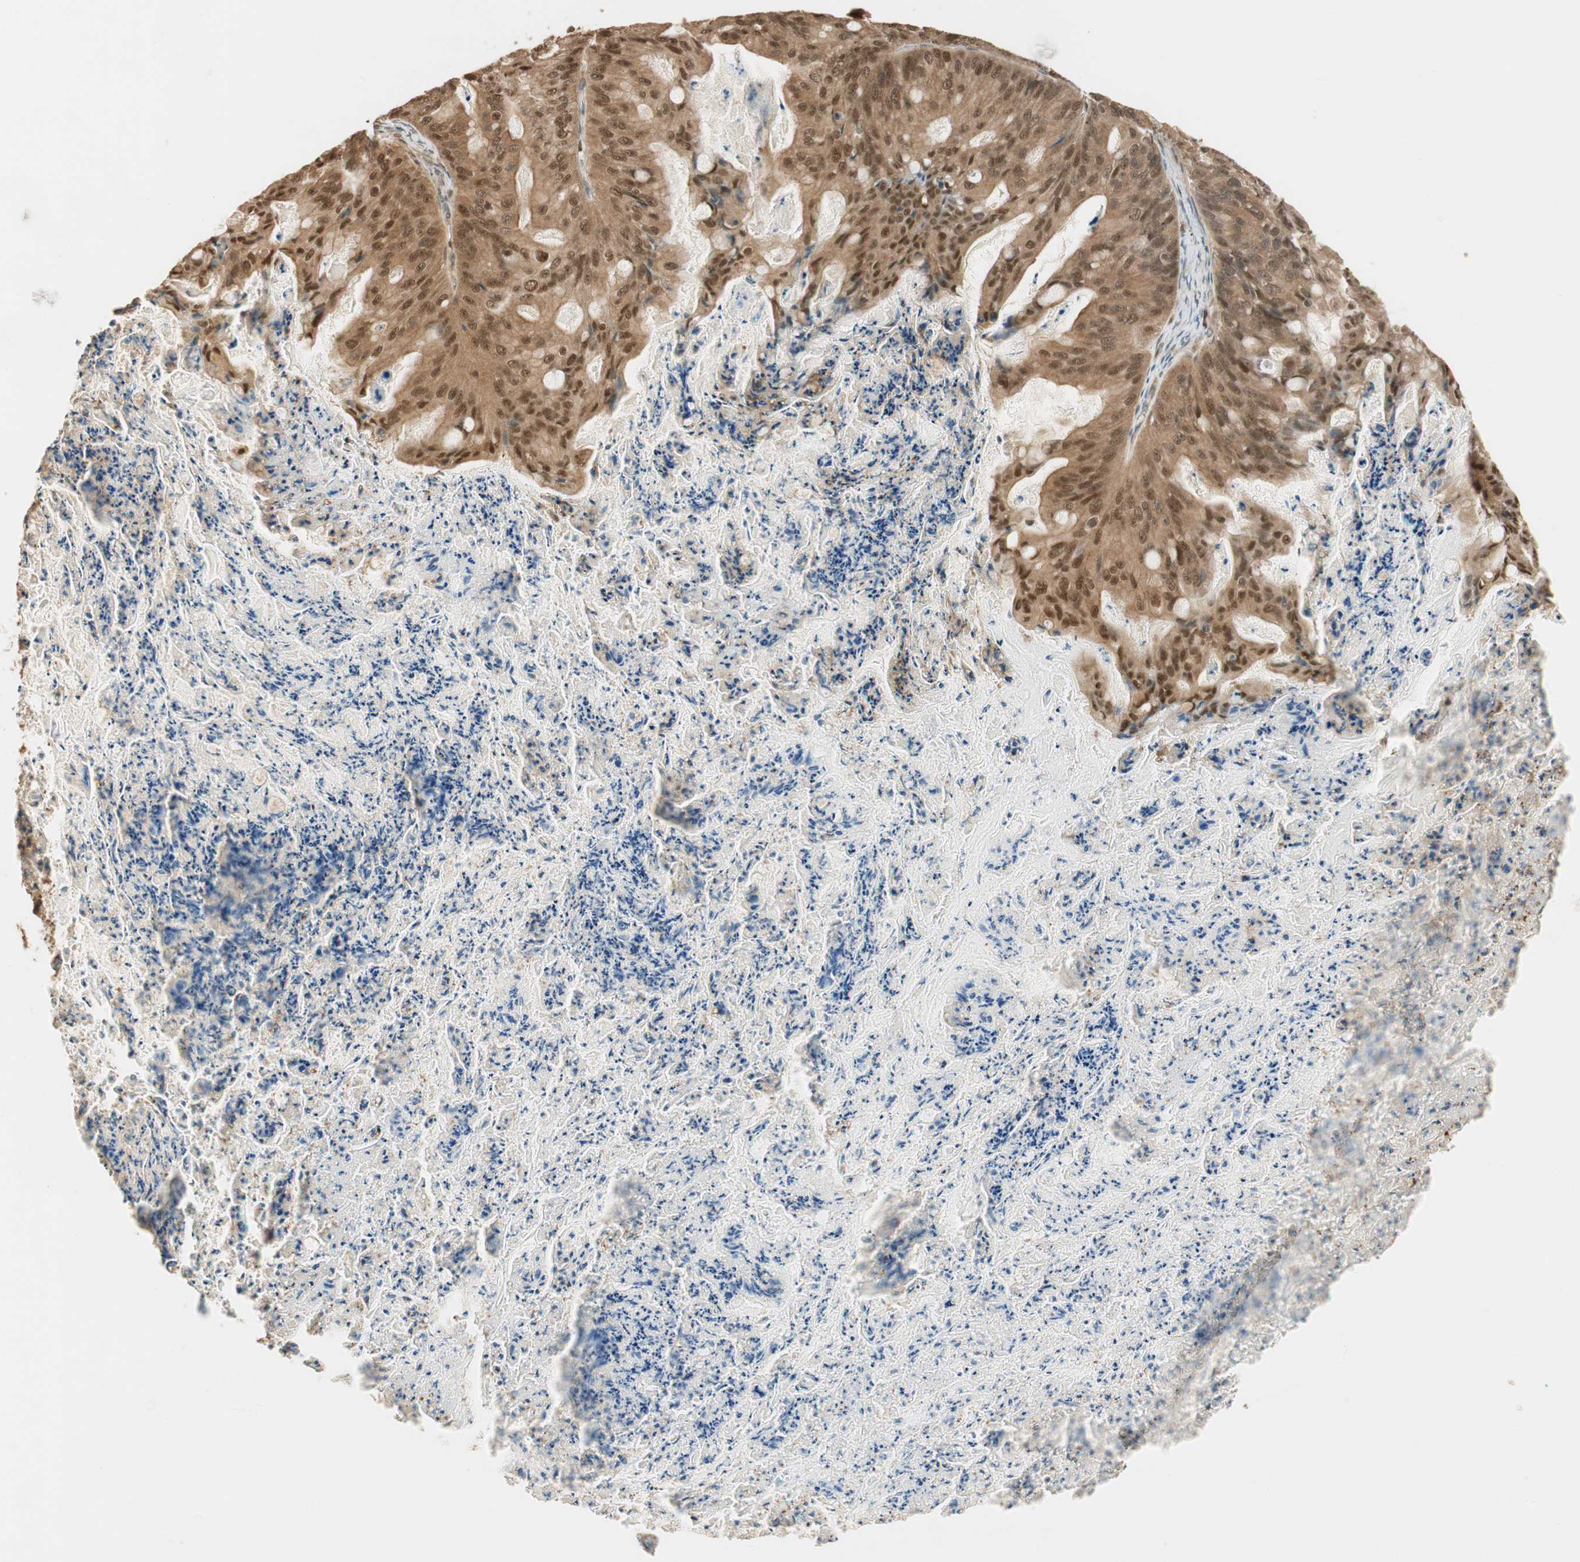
{"staining": {"intensity": "strong", "quantity": ">75%", "location": "cytoplasmic/membranous,nuclear"}, "tissue": "ovarian cancer", "cell_type": "Tumor cells", "image_type": "cancer", "snomed": [{"axis": "morphology", "description": "Cystadenocarcinoma, mucinous, NOS"}, {"axis": "topography", "description": "Ovary"}], "caption": "This photomicrograph exhibits immunohistochemistry (IHC) staining of human ovarian mucinous cystadenocarcinoma, with high strong cytoplasmic/membranous and nuclear expression in approximately >75% of tumor cells.", "gene": "ZNF443", "patient": {"sex": "female", "age": 36}}